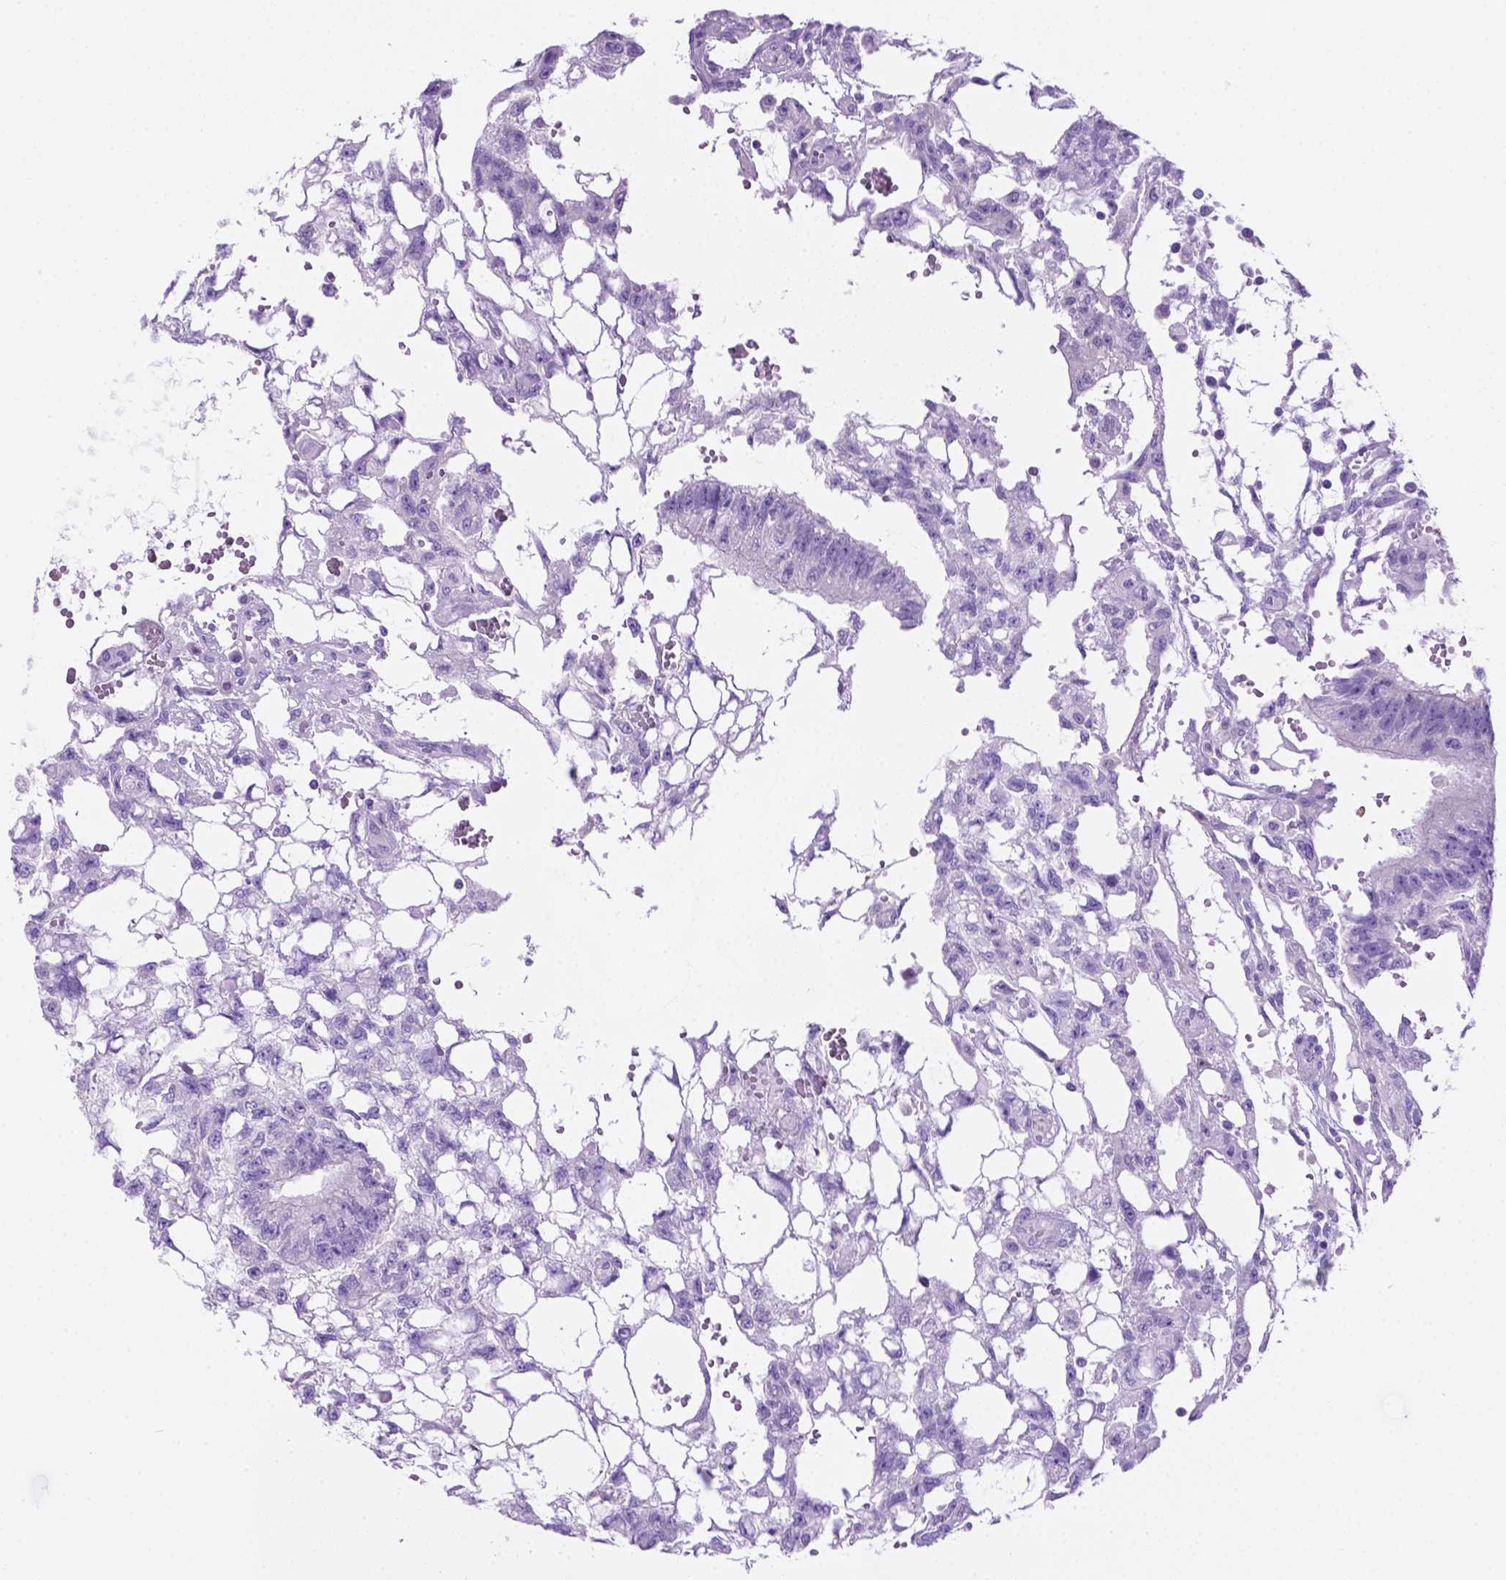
{"staining": {"intensity": "negative", "quantity": "none", "location": "none"}, "tissue": "testis cancer", "cell_type": "Tumor cells", "image_type": "cancer", "snomed": [{"axis": "morphology", "description": "Carcinoma, Embryonal, NOS"}, {"axis": "topography", "description": "Testis"}], "caption": "Tumor cells are negative for brown protein staining in testis cancer. (DAB (3,3'-diaminobenzidine) immunohistochemistry visualized using brightfield microscopy, high magnification).", "gene": "TMEM210", "patient": {"sex": "male", "age": 32}}